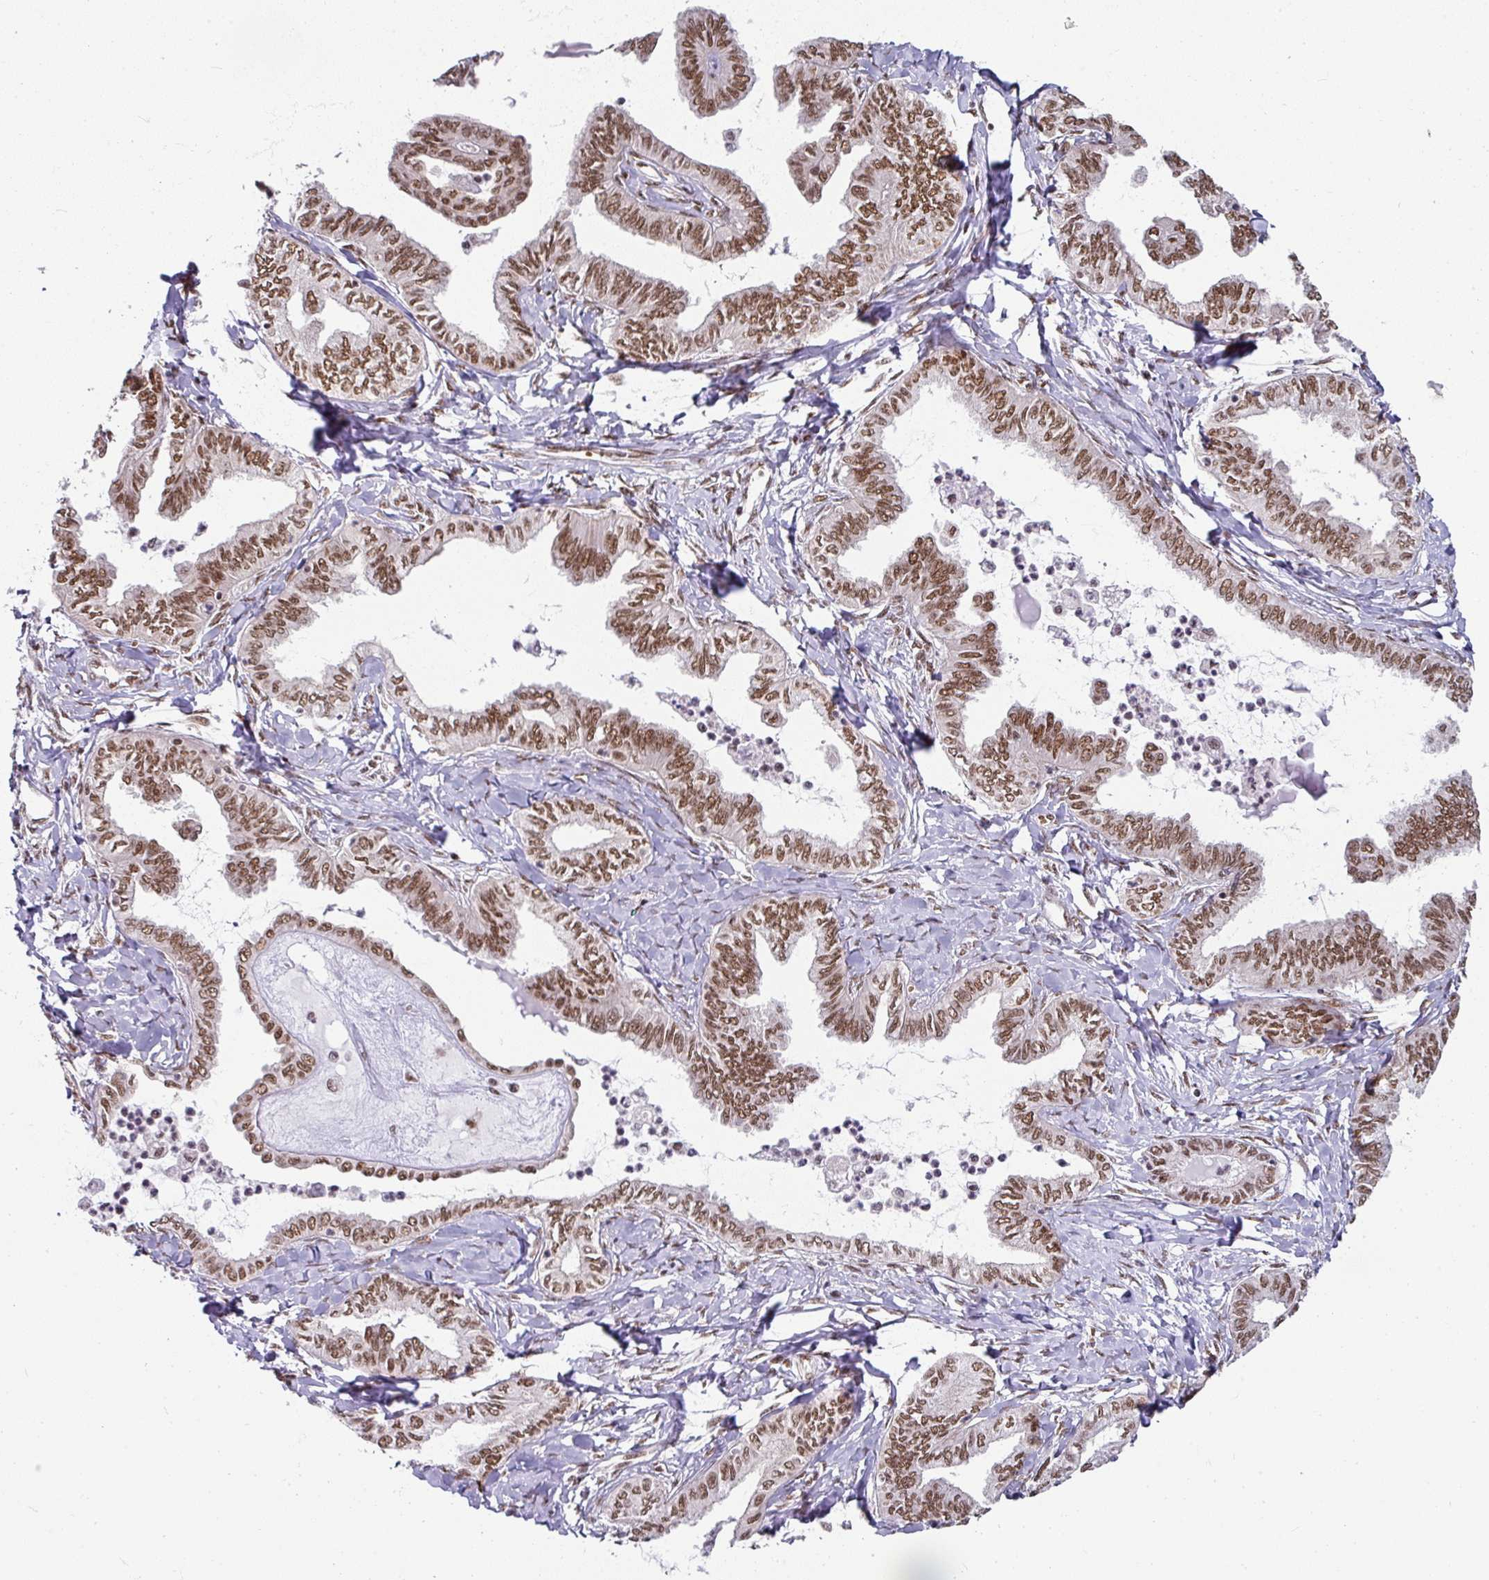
{"staining": {"intensity": "moderate", "quantity": ">75%", "location": "nuclear"}, "tissue": "ovarian cancer", "cell_type": "Tumor cells", "image_type": "cancer", "snomed": [{"axis": "morphology", "description": "Carcinoma, endometroid"}, {"axis": "topography", "description": "Ovary"}], "caption": "The photomicrograph displays staining of ovarian cancer (endometroid carcinoma), revealing moderate nuclear protein positivity (brown color) within tumor cells. Immunohistochemistry (ihc) stains the protein of interest in brown and the nuclei are stained blue.", "gene": "NCOA5", "patient": {"sex": "female", "age": 70}}